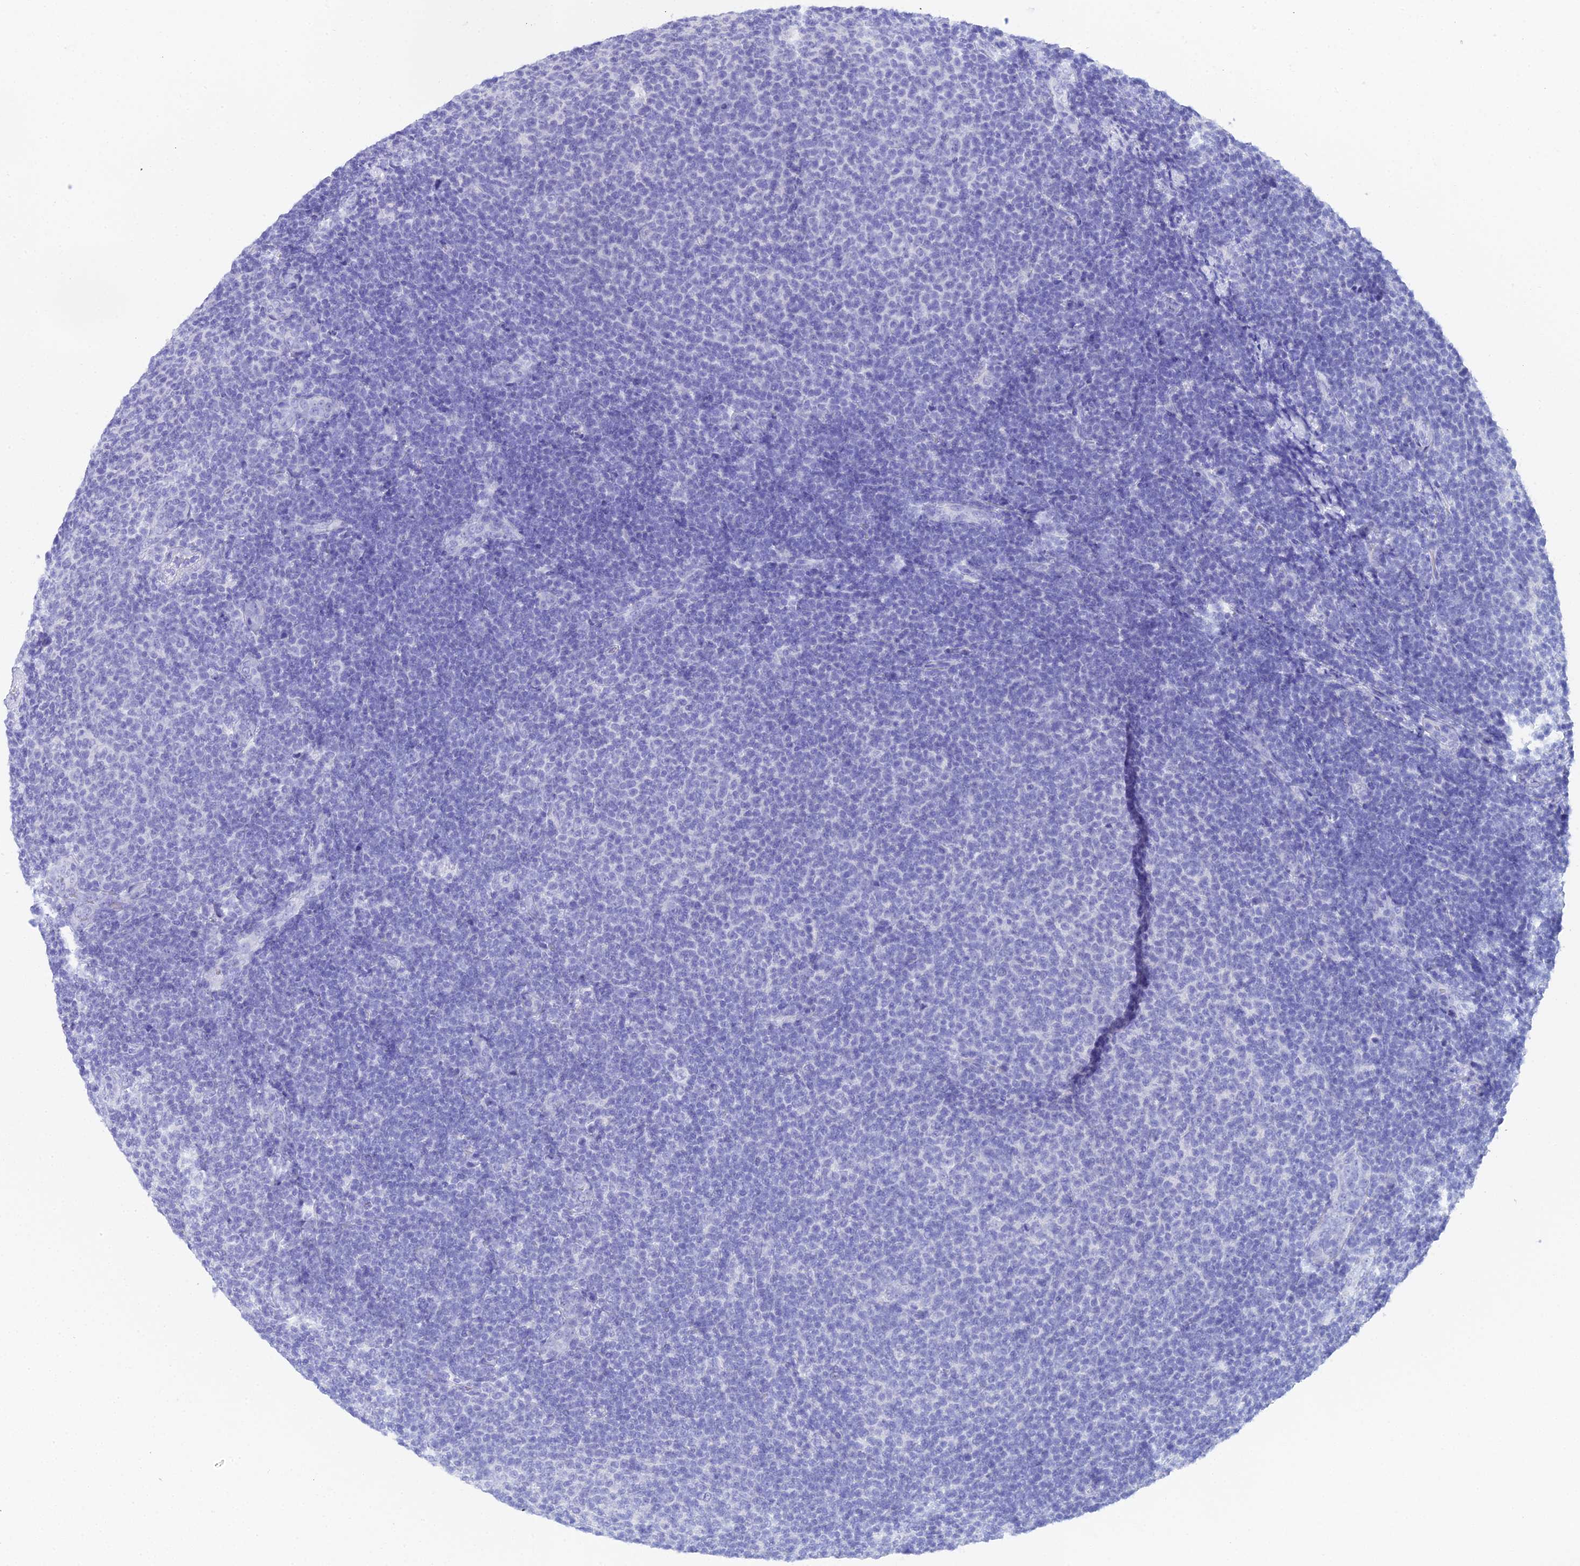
{"staining": {"intensity": "negative", "quantity": "none", "location": "none"}, "tissue": "lymphoma", "cell_type": "Tumor cells", "image_type": "cancer", "snomed": [{"axis": "morphology", "description": "Malignant lymphoma, non-Hodgkin's type, Low grade"}, {"axis": "topography", "description": "Lymph node"}], "caption": "Immunohistochemistry of human low-grade malignant lymphoma, non-Hodgkin's type displays no expression in tumor cells. (Brightfield microscopy of DAB (3,3'-diaminobenzidine) IHC at high magnification).", "gene": "REG1A", "patient": {"sex": "male", "age": 66}}